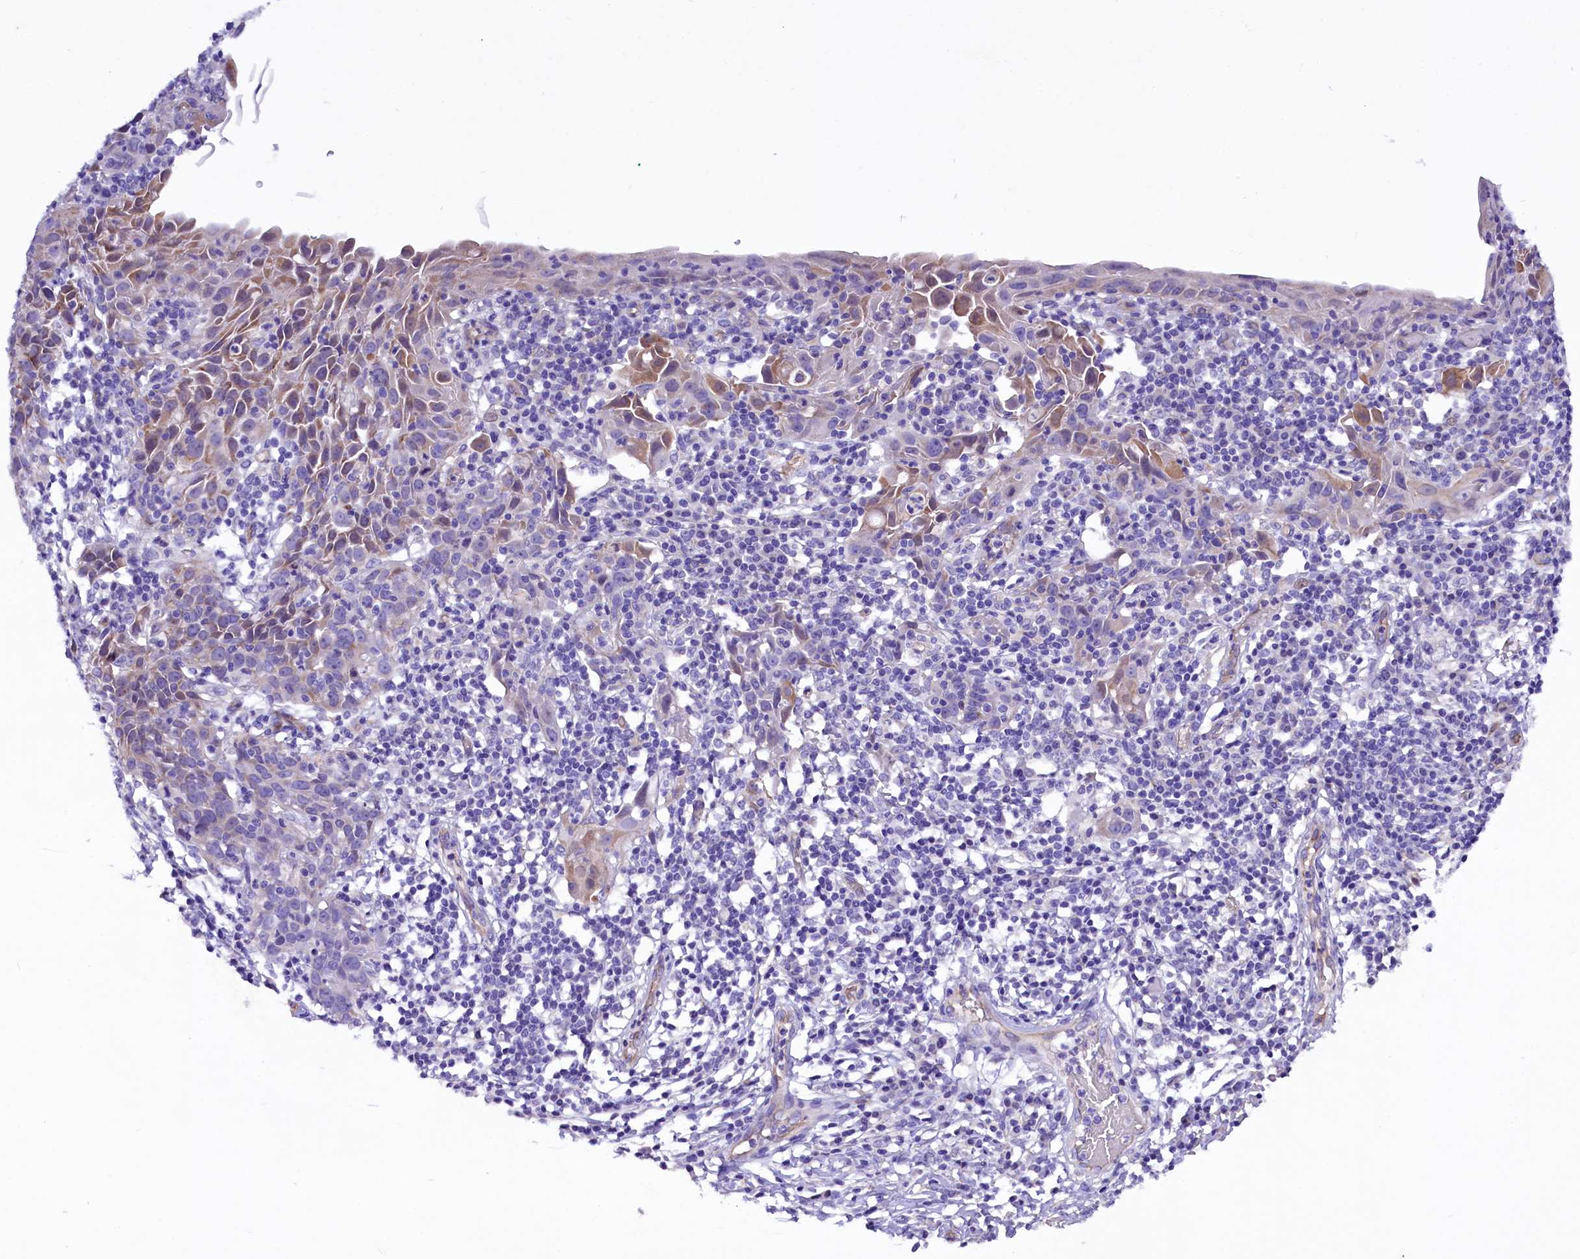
{"staining": {"intensity": "moderate", "quantity": "<25%", "location": "cytoplasmic/membranous"}, "tissue": "cervical cancer", "cell_type": "Tumor cells", "image_type": "cancer", "snomed": [{"axis": "morphology", "description": "Squamous cell carcinoma, NOS"}, {"axis": "topography", "description": "Cervix"}], "caption": "Immunohistochemical staining of human cervical cancer (squamous cell carcinoma) displays moderate cytoplasmic/membranous protein staining in approximately <25% of tumor cells.", "gene": "SLF1", "patient": {"sex": "female", "age": 50}}